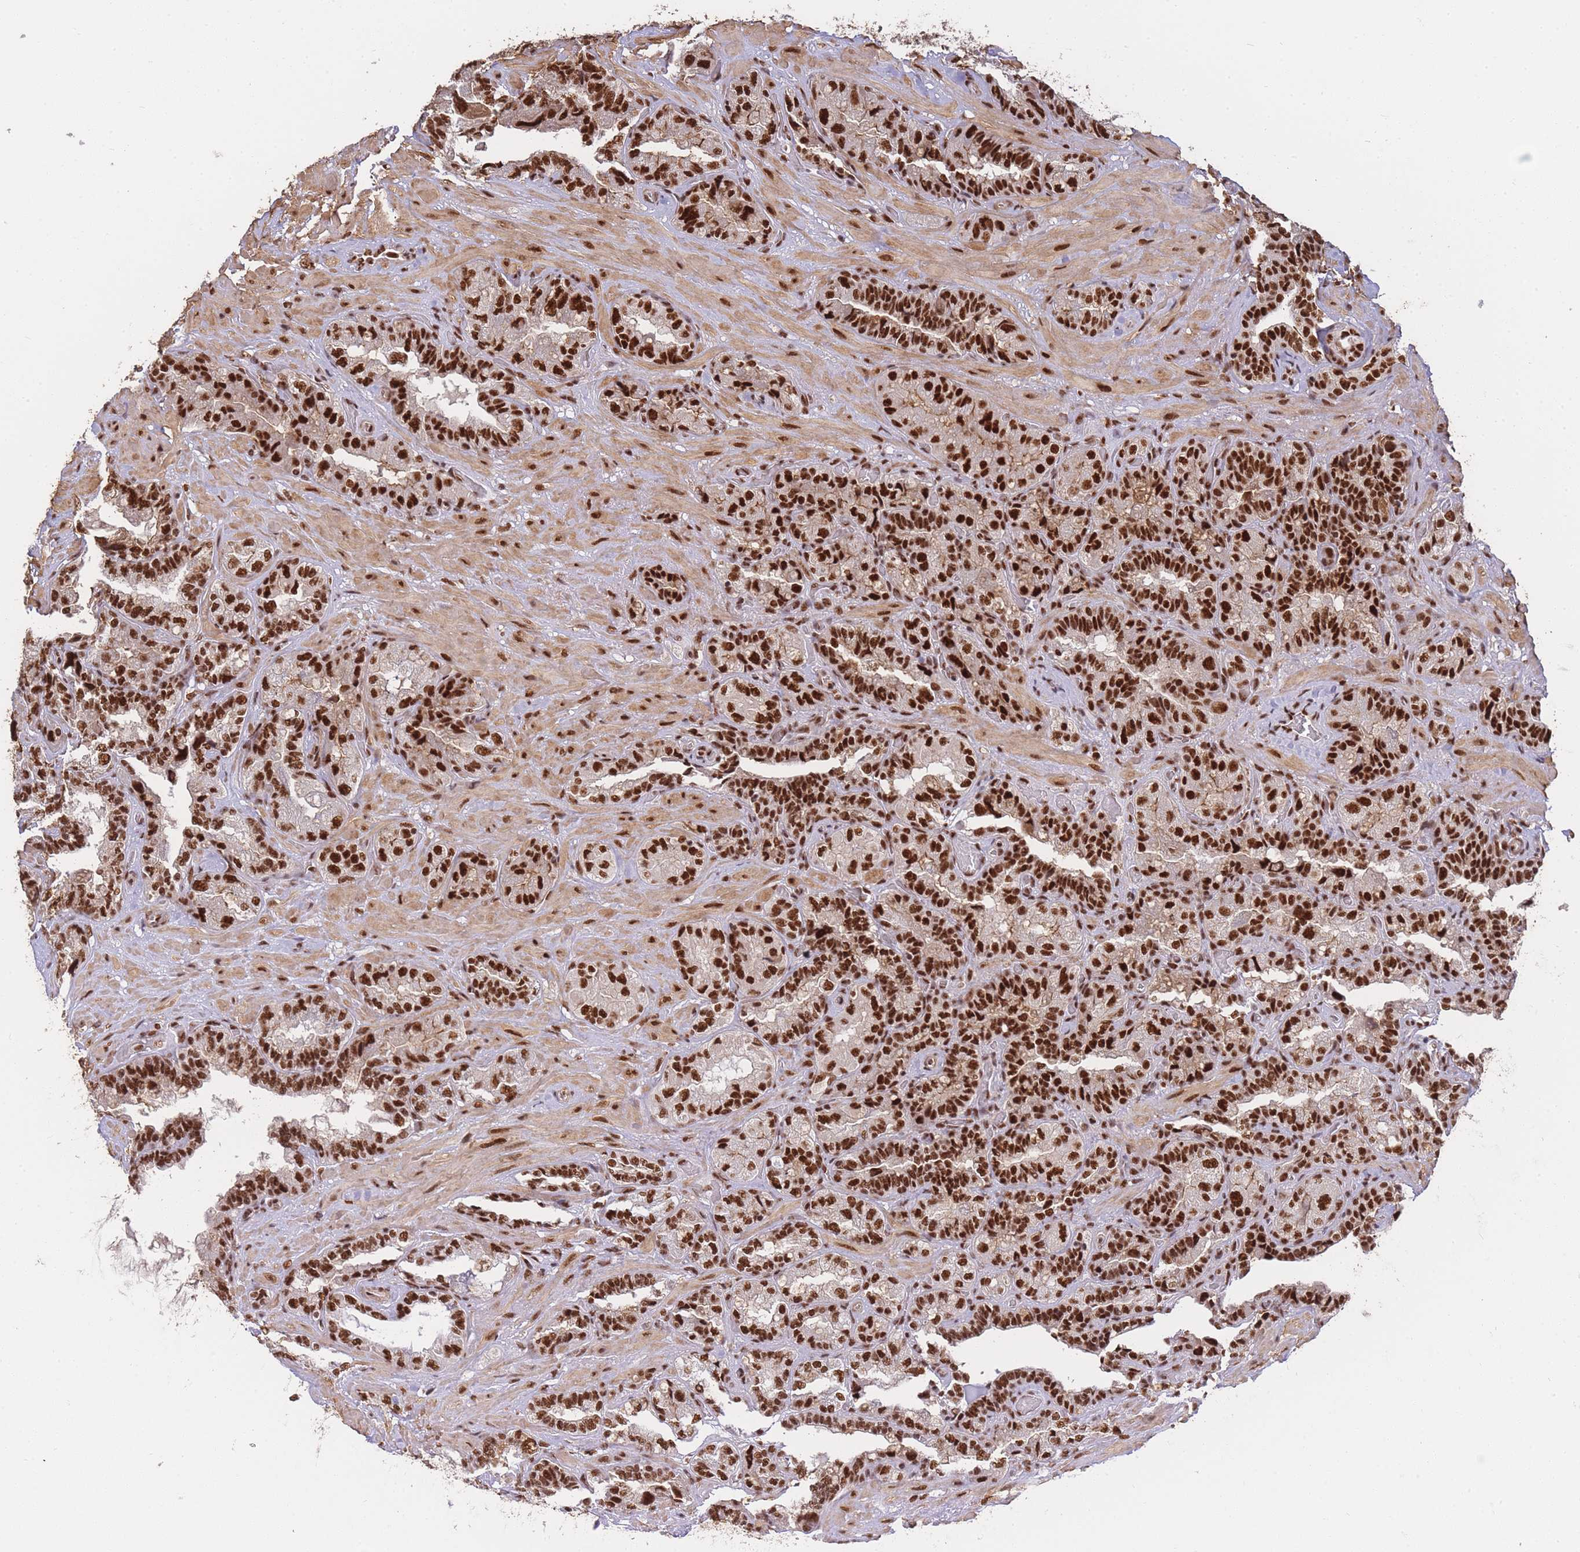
{"staining": {"intensity": "strong", "quantity": ">75%", "location": "nuclear"}, "tissue": "seminal vesicle", "cell_type": "Glandular cells", "image_type": "normal", "snomed": [{"axis": "morphology", "description": "Normal tissue, NOS"}, {"axis": "topography", "description": "Prostate and seminal vesicle, NOS"}, {"axis": "topography", "description": "Prostate"}, {"axis": "topography", "description": "Seminal veicle"}], "caption": "IHC of benign seminal vesicle exhibits high levels of strong nuclear staining in about >75% of glandular cells.", "gene": "PRKDC", "patient": {"sex": "male", "age": 67}}